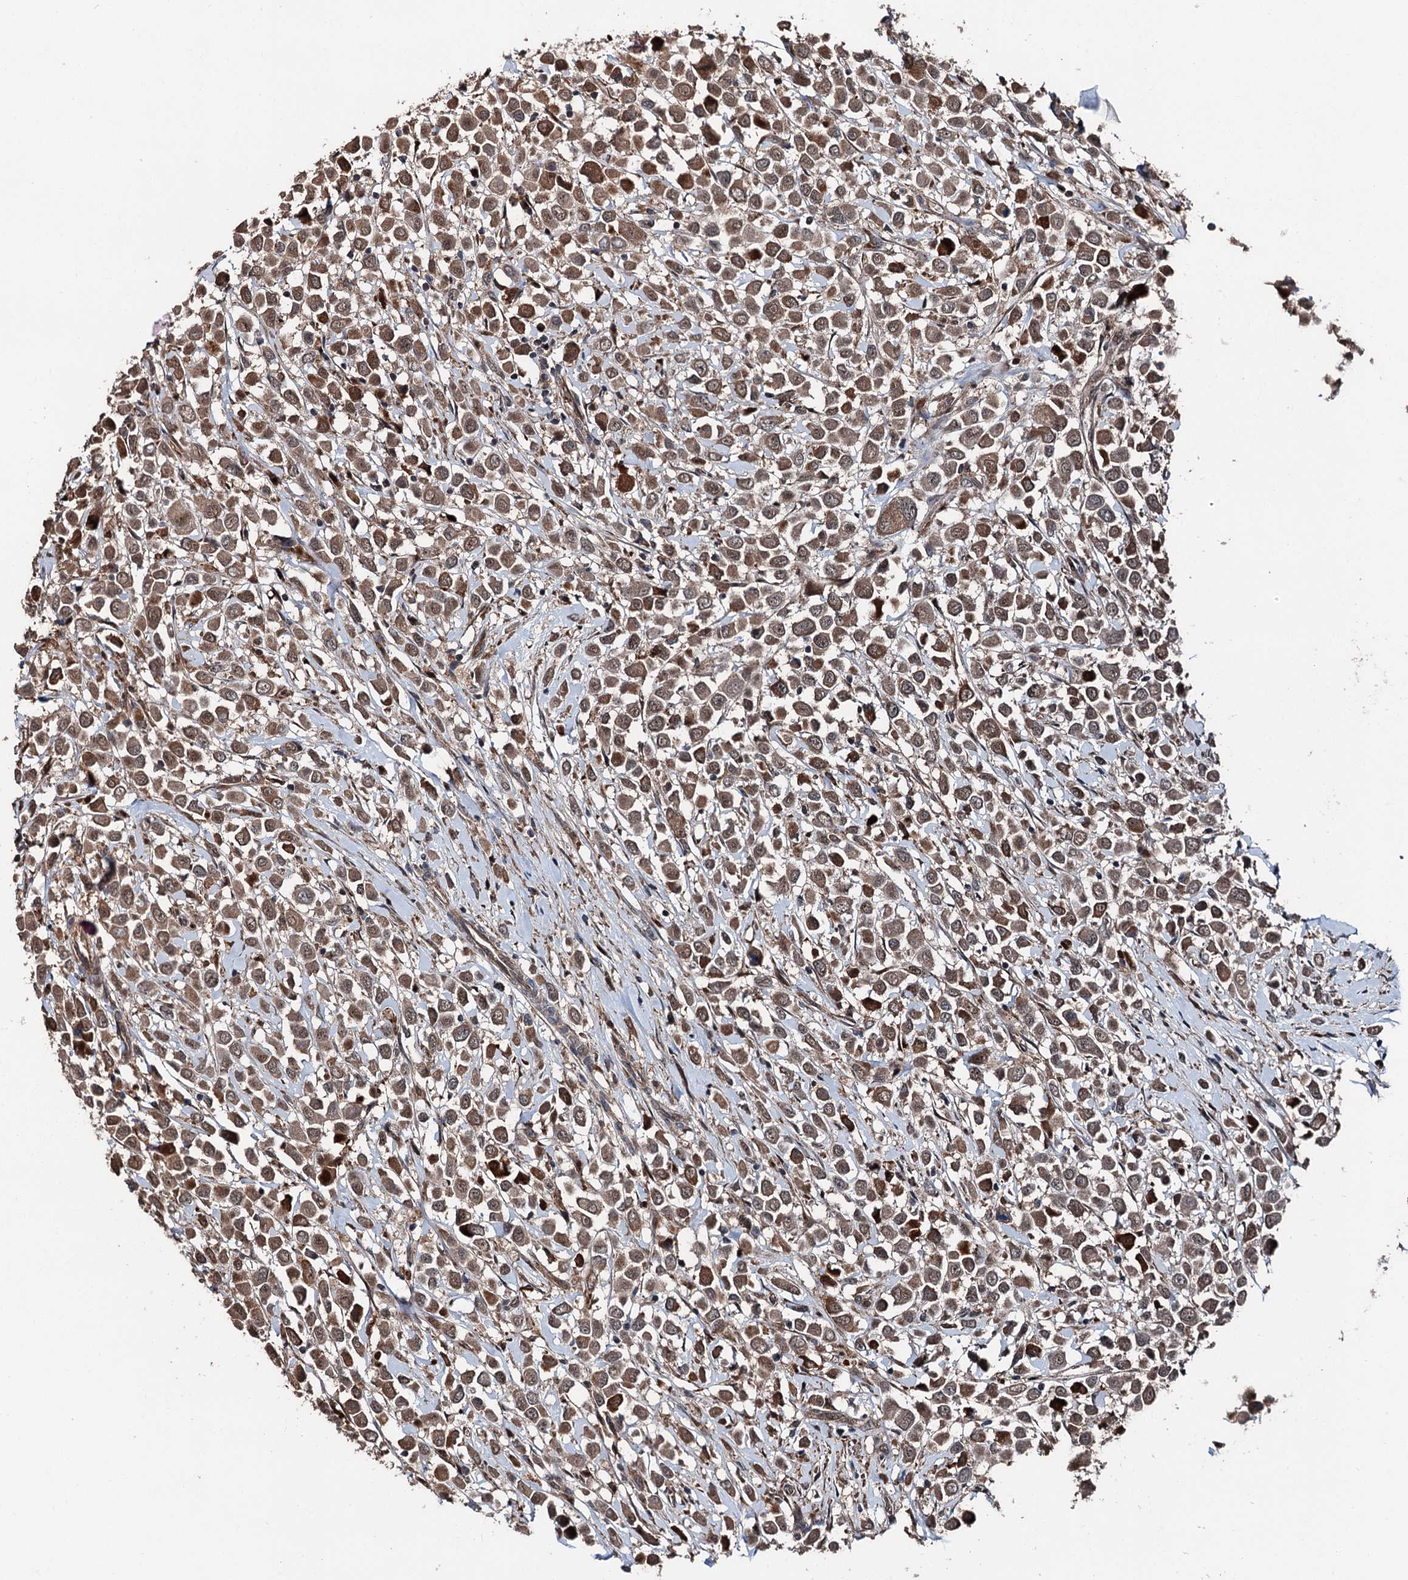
{"staining": {"intensity": "strong", "quantity": ">75%", "location": "cytoplasmic/membranous"}, "tissue": "breast cancer", "cell_type": "Tumor cells", "image_type": "cancer", "snomed": [{"axis": "morphology", "description": "Duct carcinoma"}, {"axis": "topography", "description": "Breast"}], "caption": "Immunohistochemical staining of human breast cancer displays high levels of strong cytoplasmic/membranous positivity in approximately >75% of tumor cells. (Stains: DAB (3,3'-diaminobenzidine) in brown, nuclei in blue, Microscopy: brightfield microscopy at high magnification).", "gene": "PSMD13", "patient": {"sex": "female", "age": 61}}